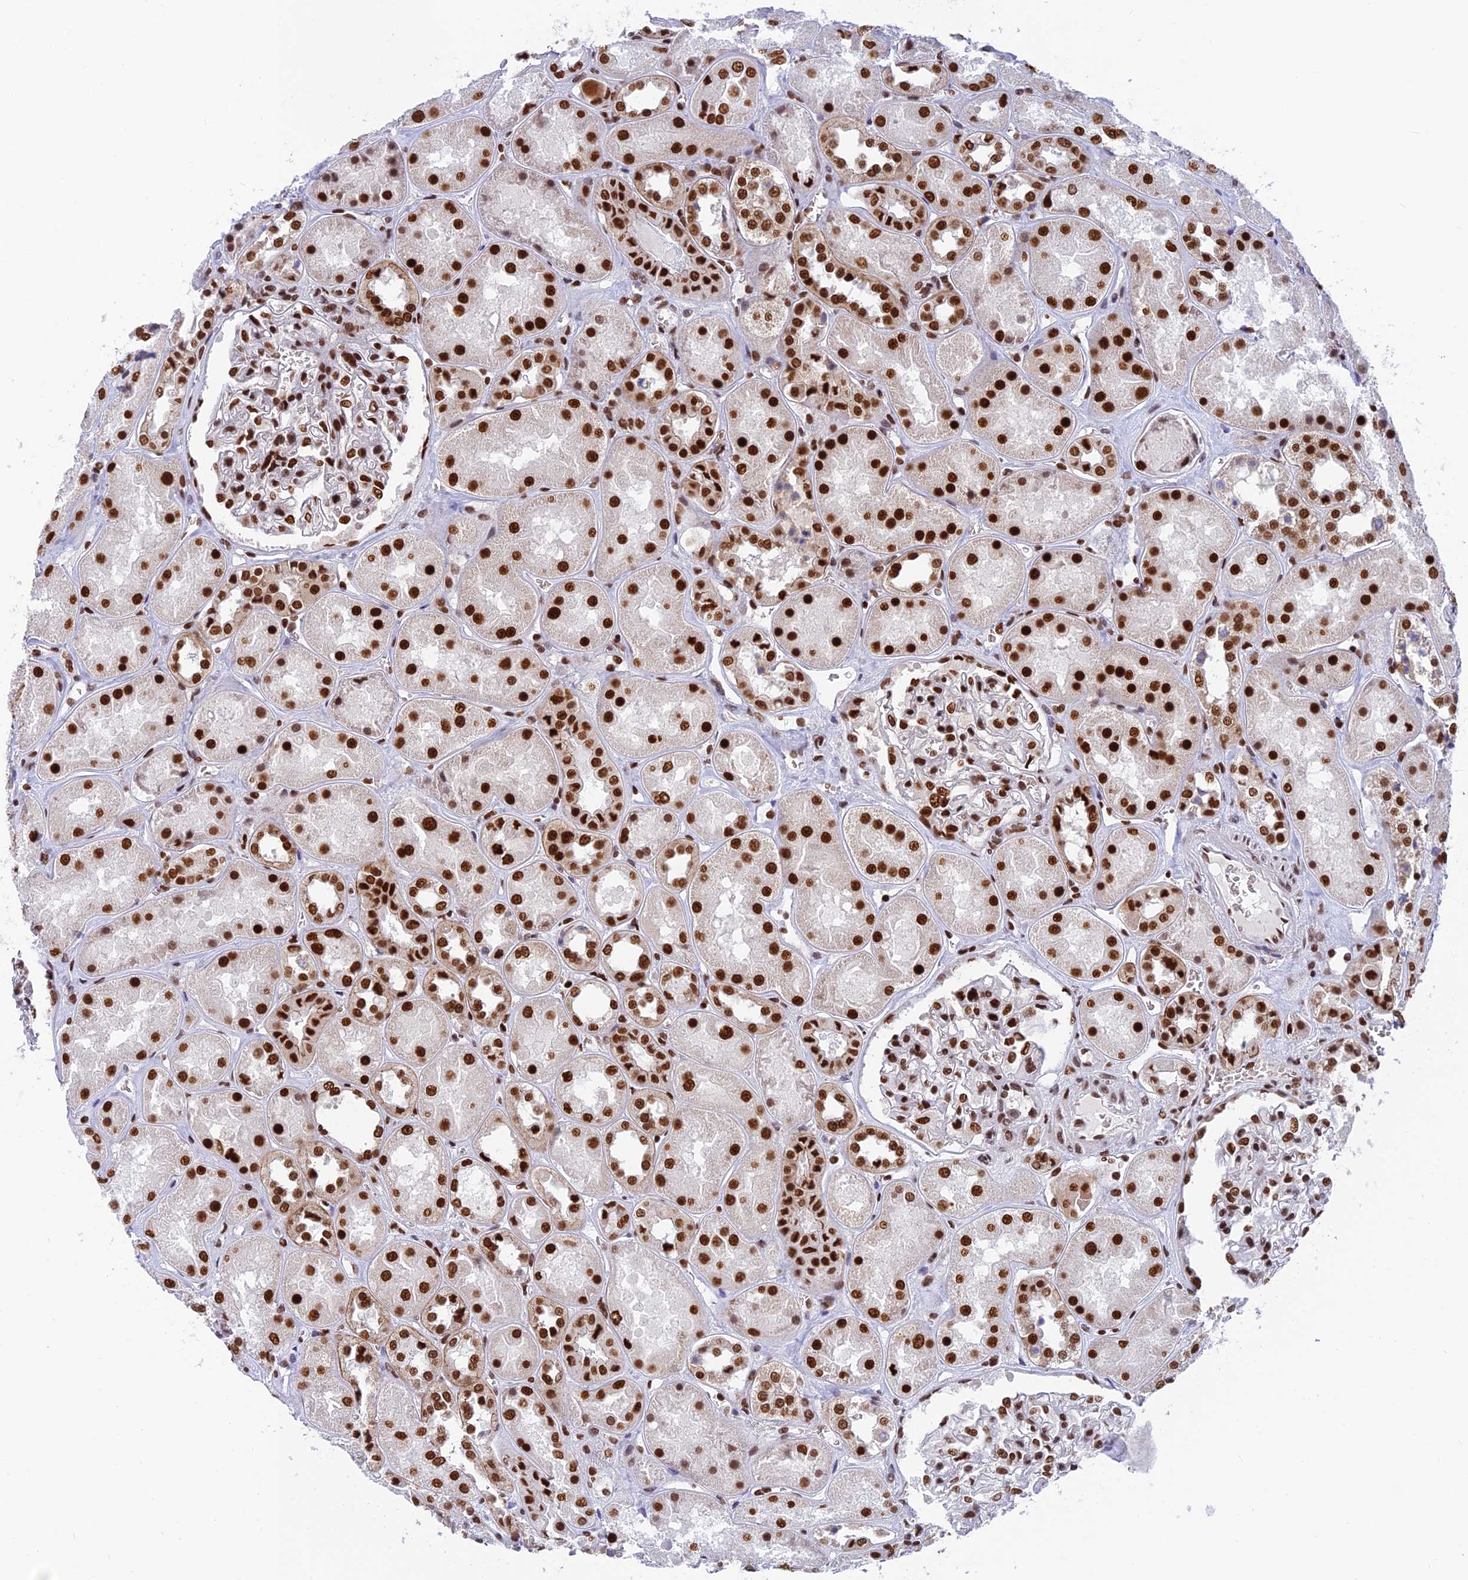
{"staining": {"intensity": "strong", "quantity": ">75%", "location": "nuclear"}, "tissue": "kidney", "cell_type": "Cells in glomeruli", "image_type": "normal", "snomed": [{"axis": "morphology", "description": "Normal tissue, NOS"}, {"axis": "topography", "description": "Kidney"}], "caption": "Immunohistochemical staining of normal kidney shows strong nuclear protein staining in approximately >75% of cells in glomeruli. The protein of interest is stained brown, and the nuclei are stained in blue (DAB IHC with brightfield microscopy, high magnification).", "gene": "EEF1AKMT3", "patient": {"sex": "male", "age": 70}}